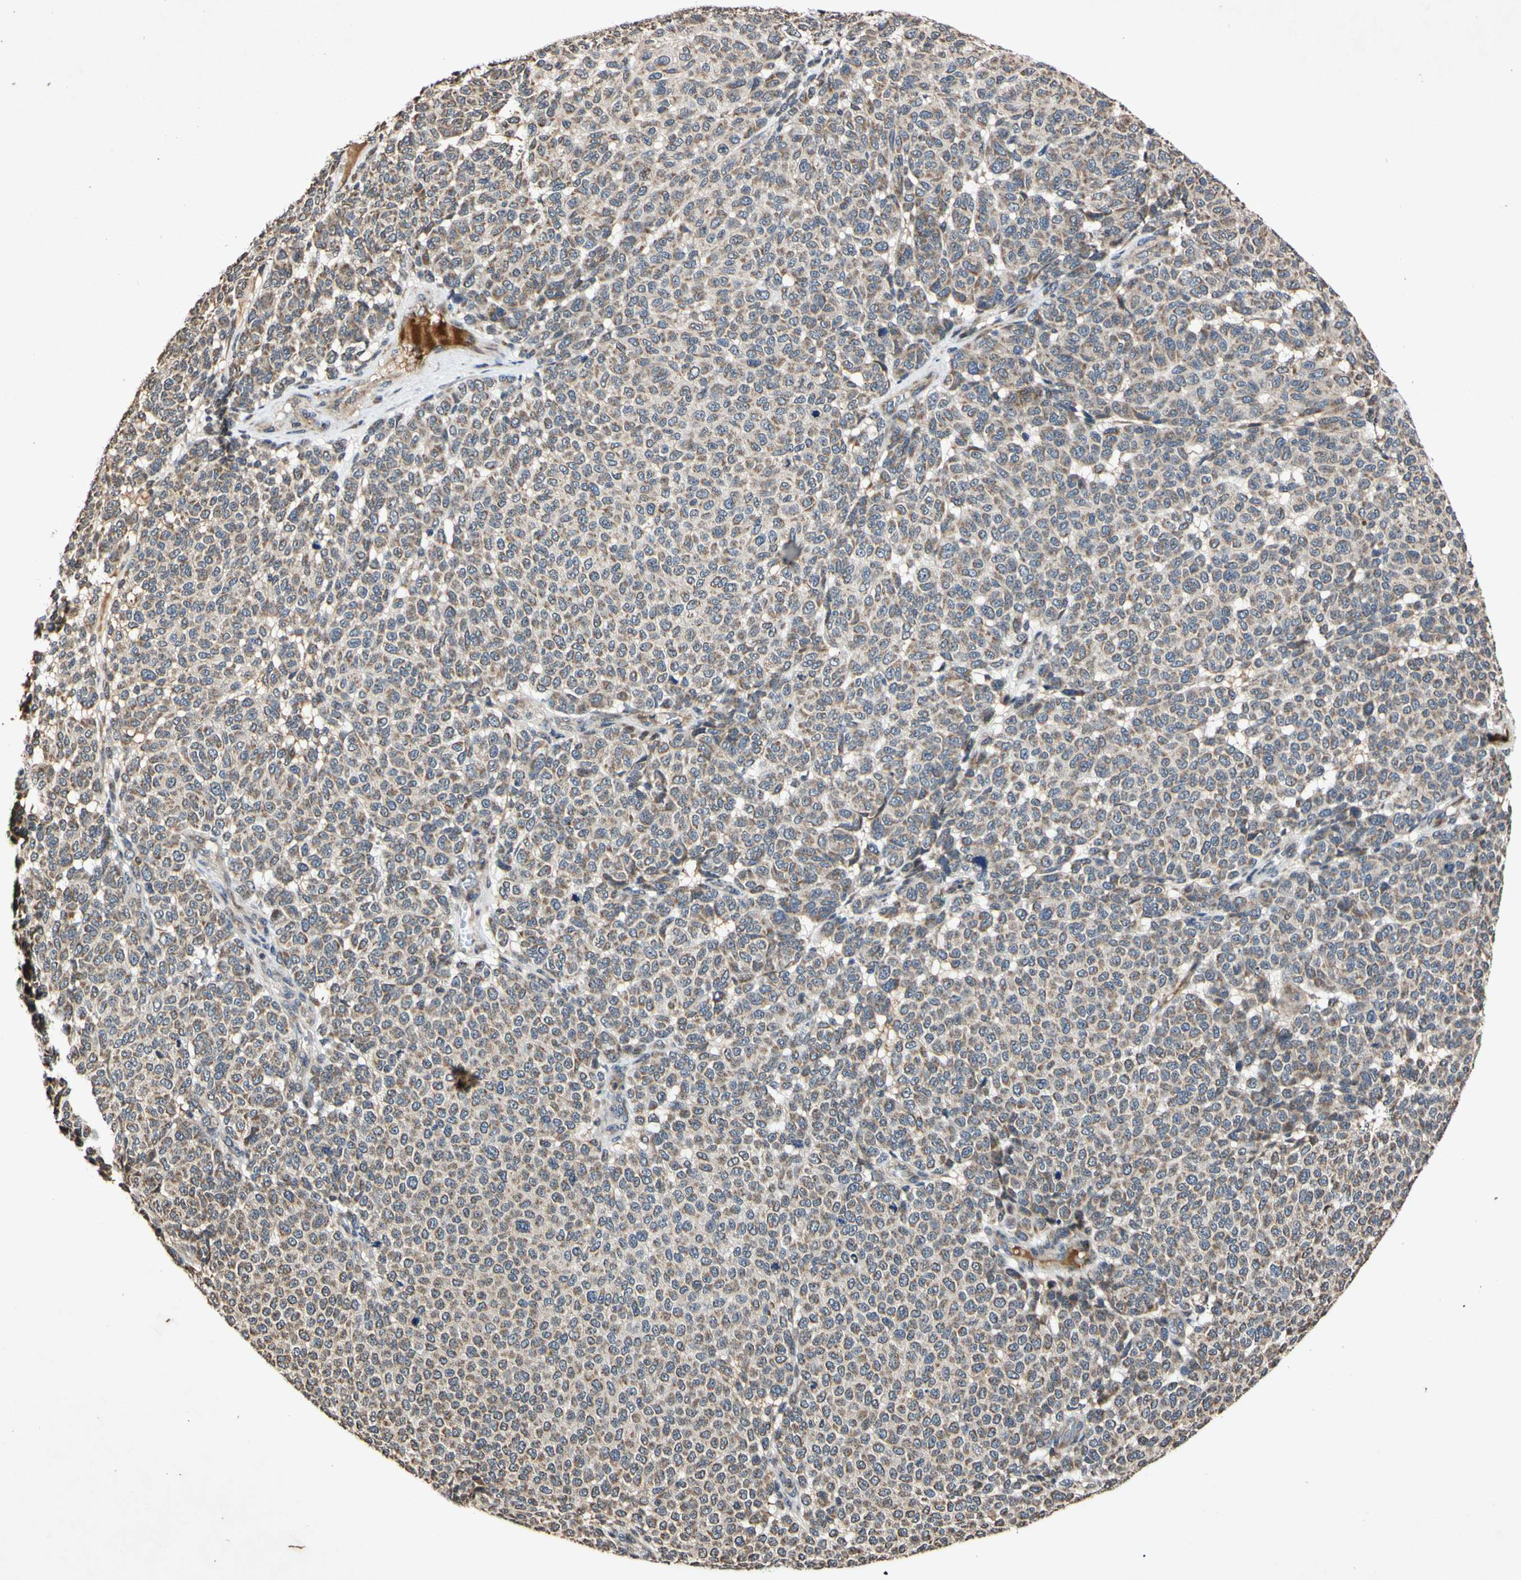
{"staining": {"intensity": "moderate", "quantity": ">75%", "location": "cytoplasmic/membranous"}, "tissue": "melanoma", "cell_type": "Tumor cells", "image_type": "cancer", "snomed": [{"axis": "morphology", "description": "Malignant melanoma, NOS"}, {"axis": "topography", "description": "Skin"}], "caption": "Immunohistochemistry (IHC) of human melanoma shows medium levels of moderate cytoplasmic/membranous expression in approximately >75% of tumor cells.", "gene": "PLAT", "patient": {"sex": "male", "age": 59}}